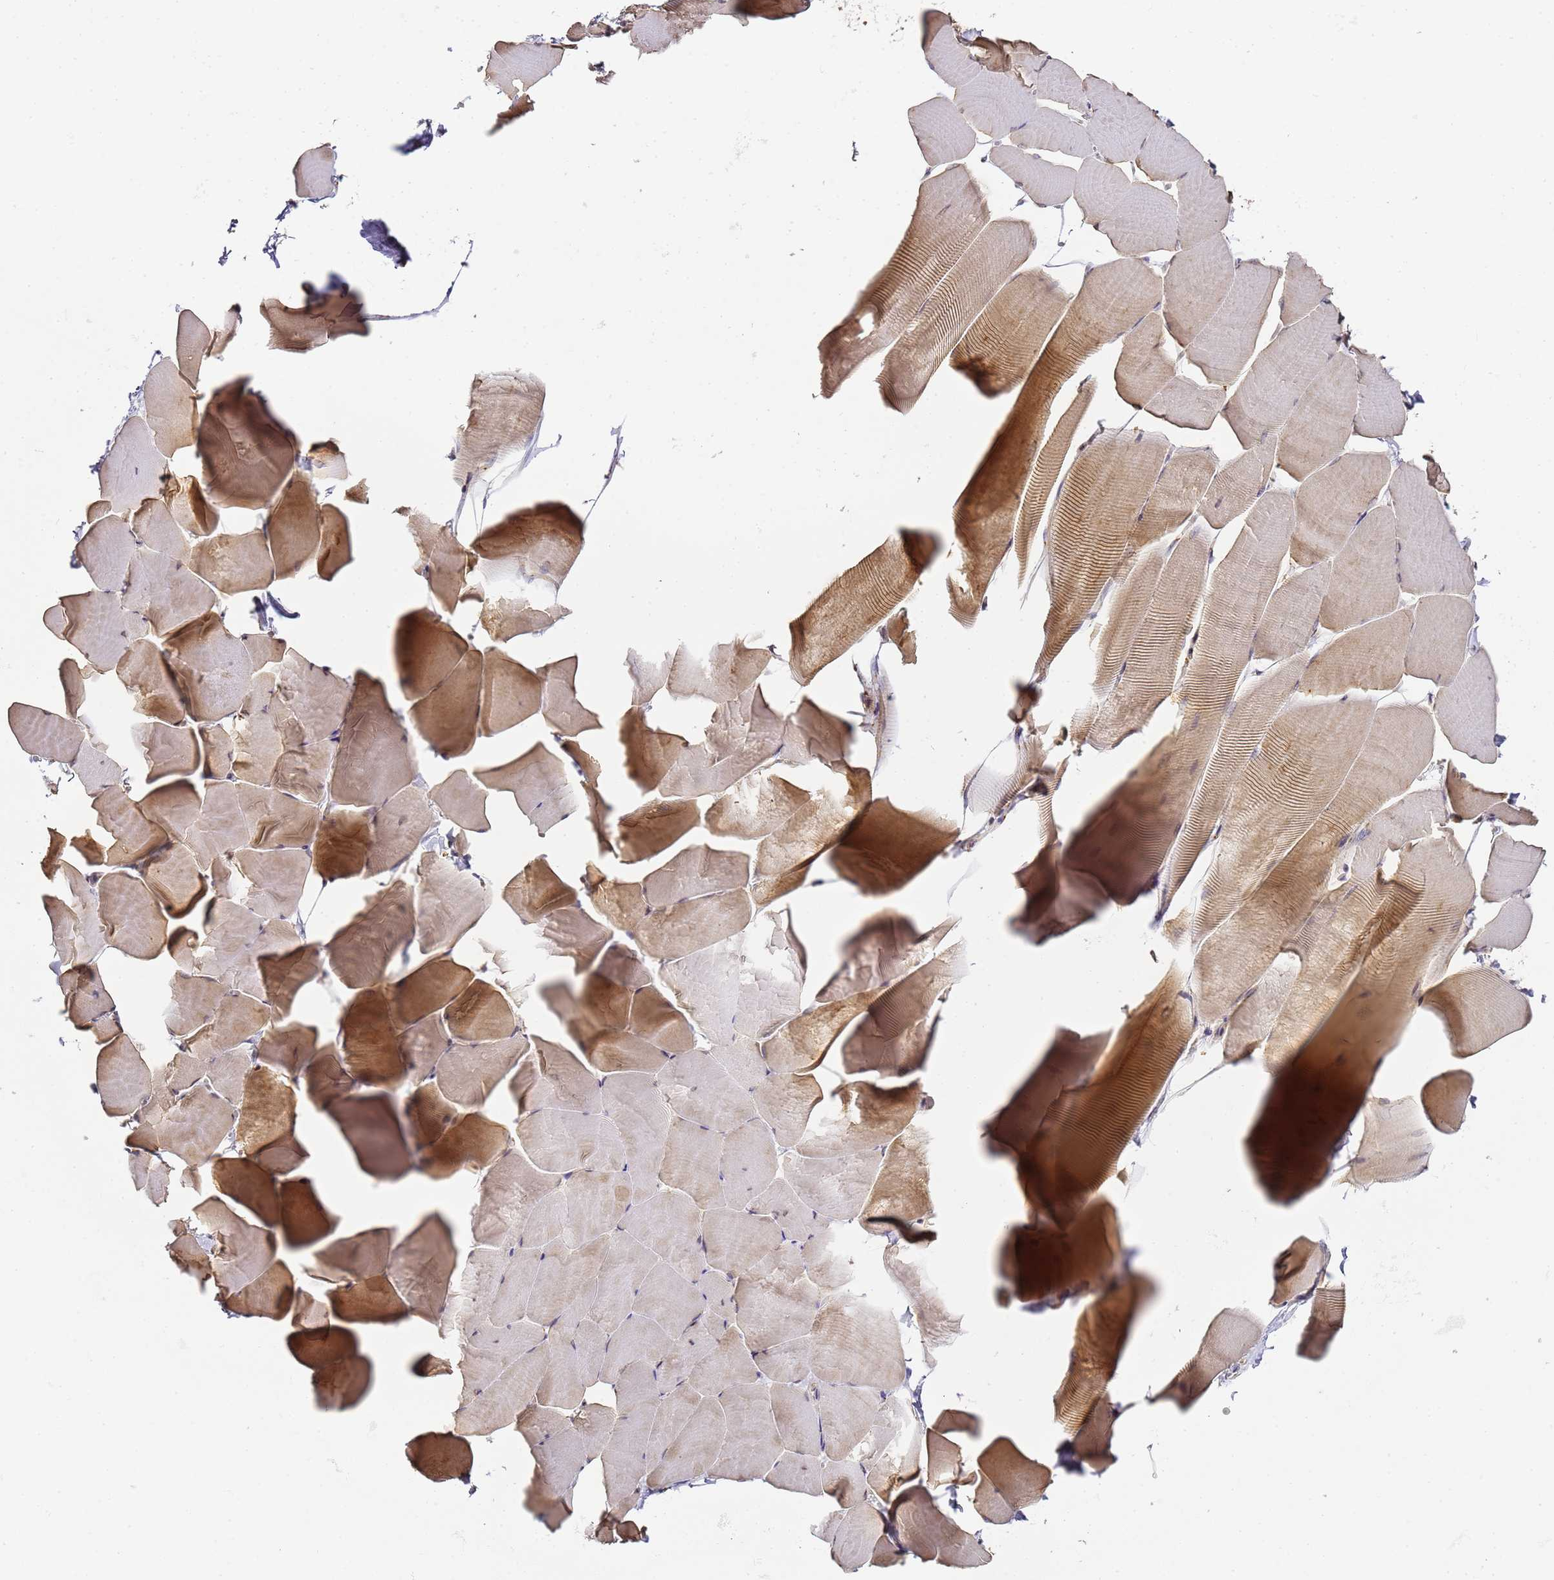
{"staining": {"intensity": "moderate", "quantity": "<25%", "location": "cytoplasmic/membranous"}, "tissue": "skeletal muscle", "cell_type": "Myocytes", "image_type": "normal", "snomed": [{"axis": "morphology", "description": "Normal tissue, NOS"}, {"axis": "topography", "description": "Skeletal muscle"}], "caption": "Protein staining of unremarkable skeletal muscle exhibits moderate cytoplasmic/membranous staining in about <25% of myocytes.", "gene": "MRPL49", "patient": {"sex": "male", "age": 25}}